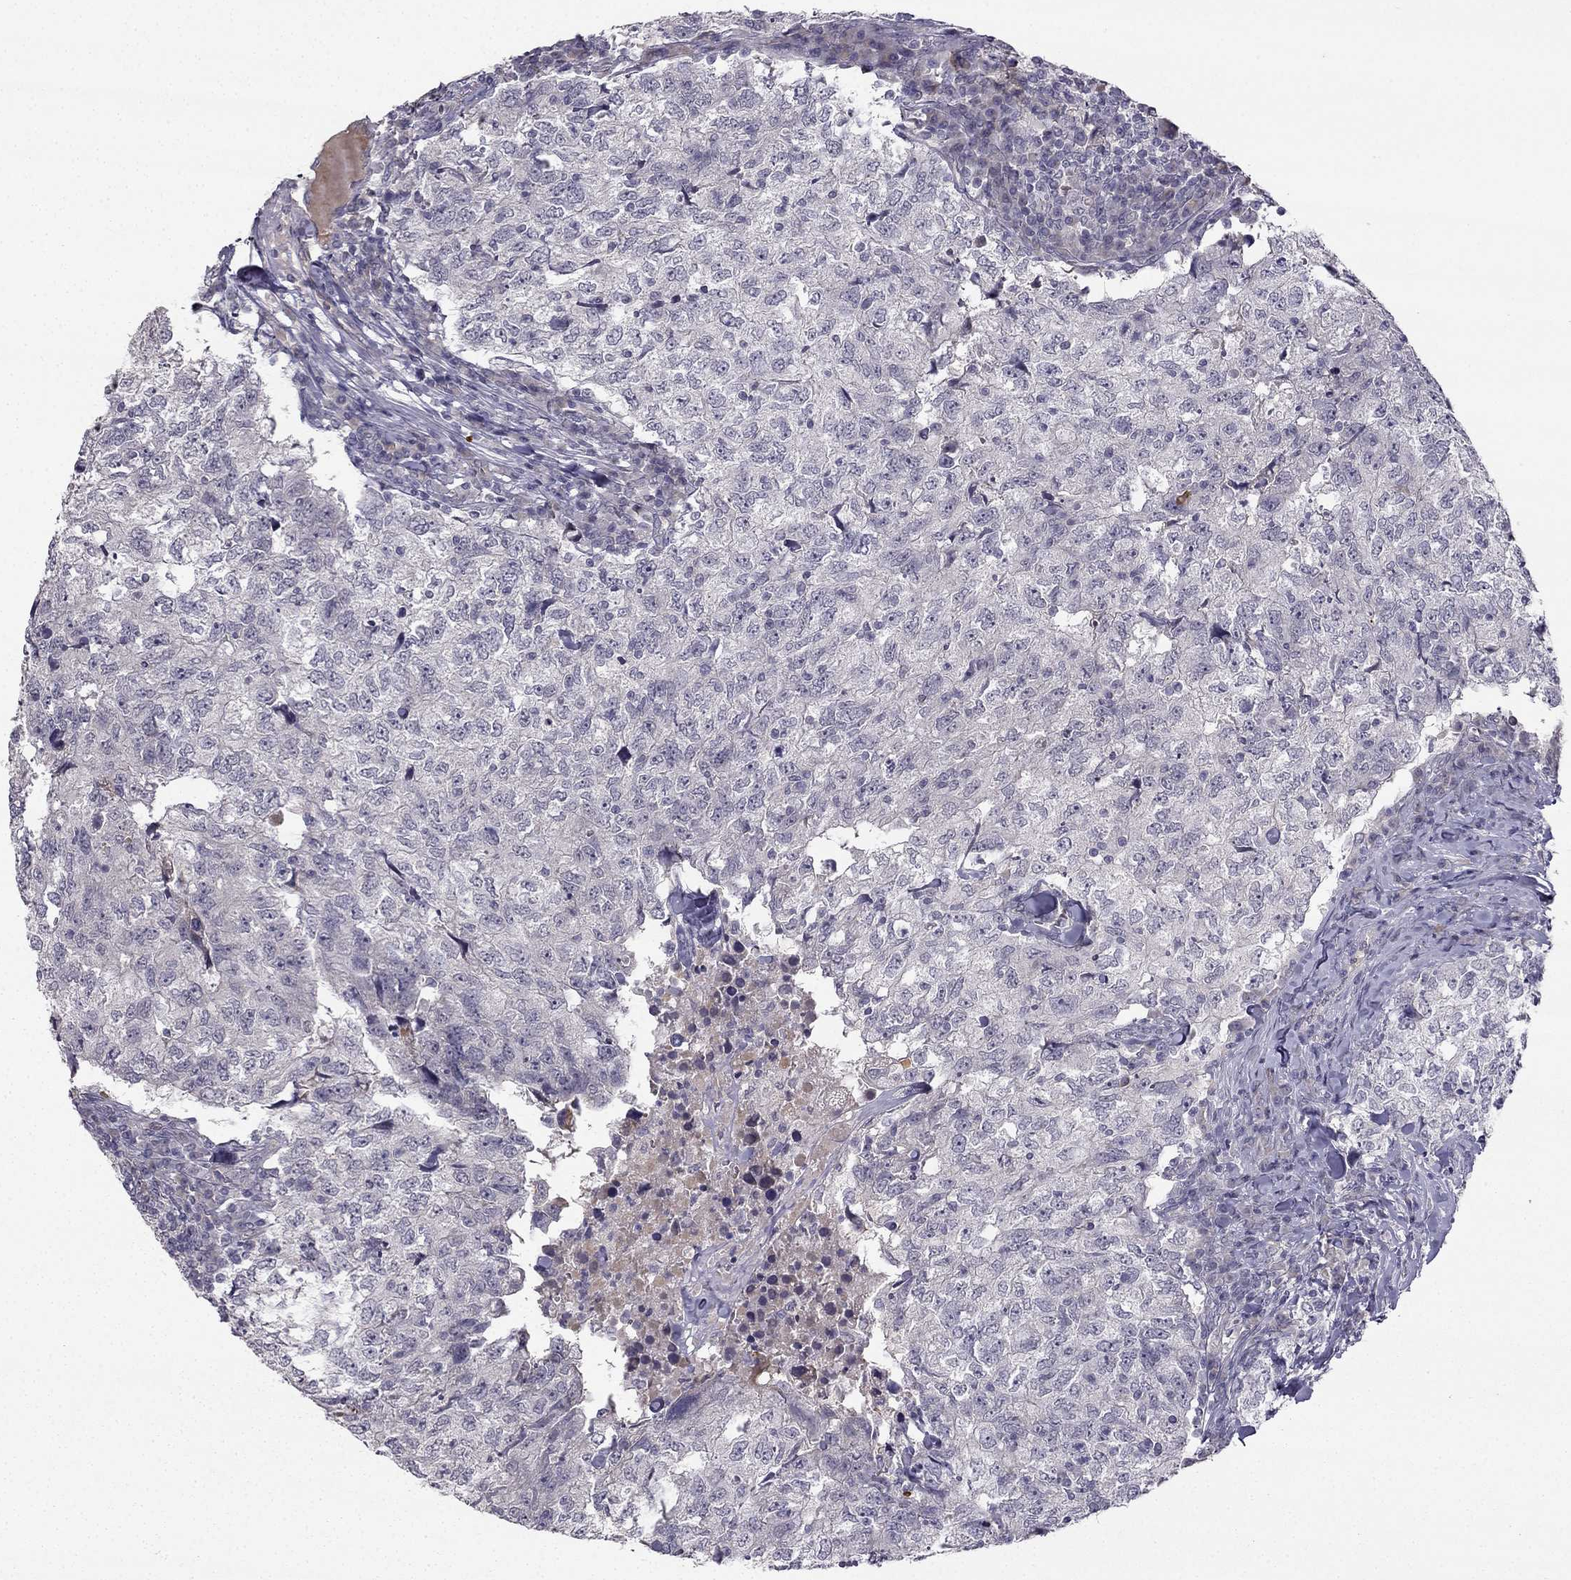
{"staining": {"intensity": "negative", "quantity": "none", "location": "none"}, "tissue": "breast cancer", "cell_type": "Tumor cells", "image_type": "cancer", "snomed": [{"axis": "morphology", "description": "Duct carcinoma"}, {"axis": "topography", "description": "Breast"}], "caption": "DAB (3,3'-diaminobenzidine) immunohistochemical staining of human breast cancer (infiltrating ductal carcinoma) displays no significant expression in tumor cells. (DAB (3,3'-diaminobenzidine) IHC with hematoxylin counter stain).", "gene": "NQO1", "patient": {"sex": "female", "age": 30}}